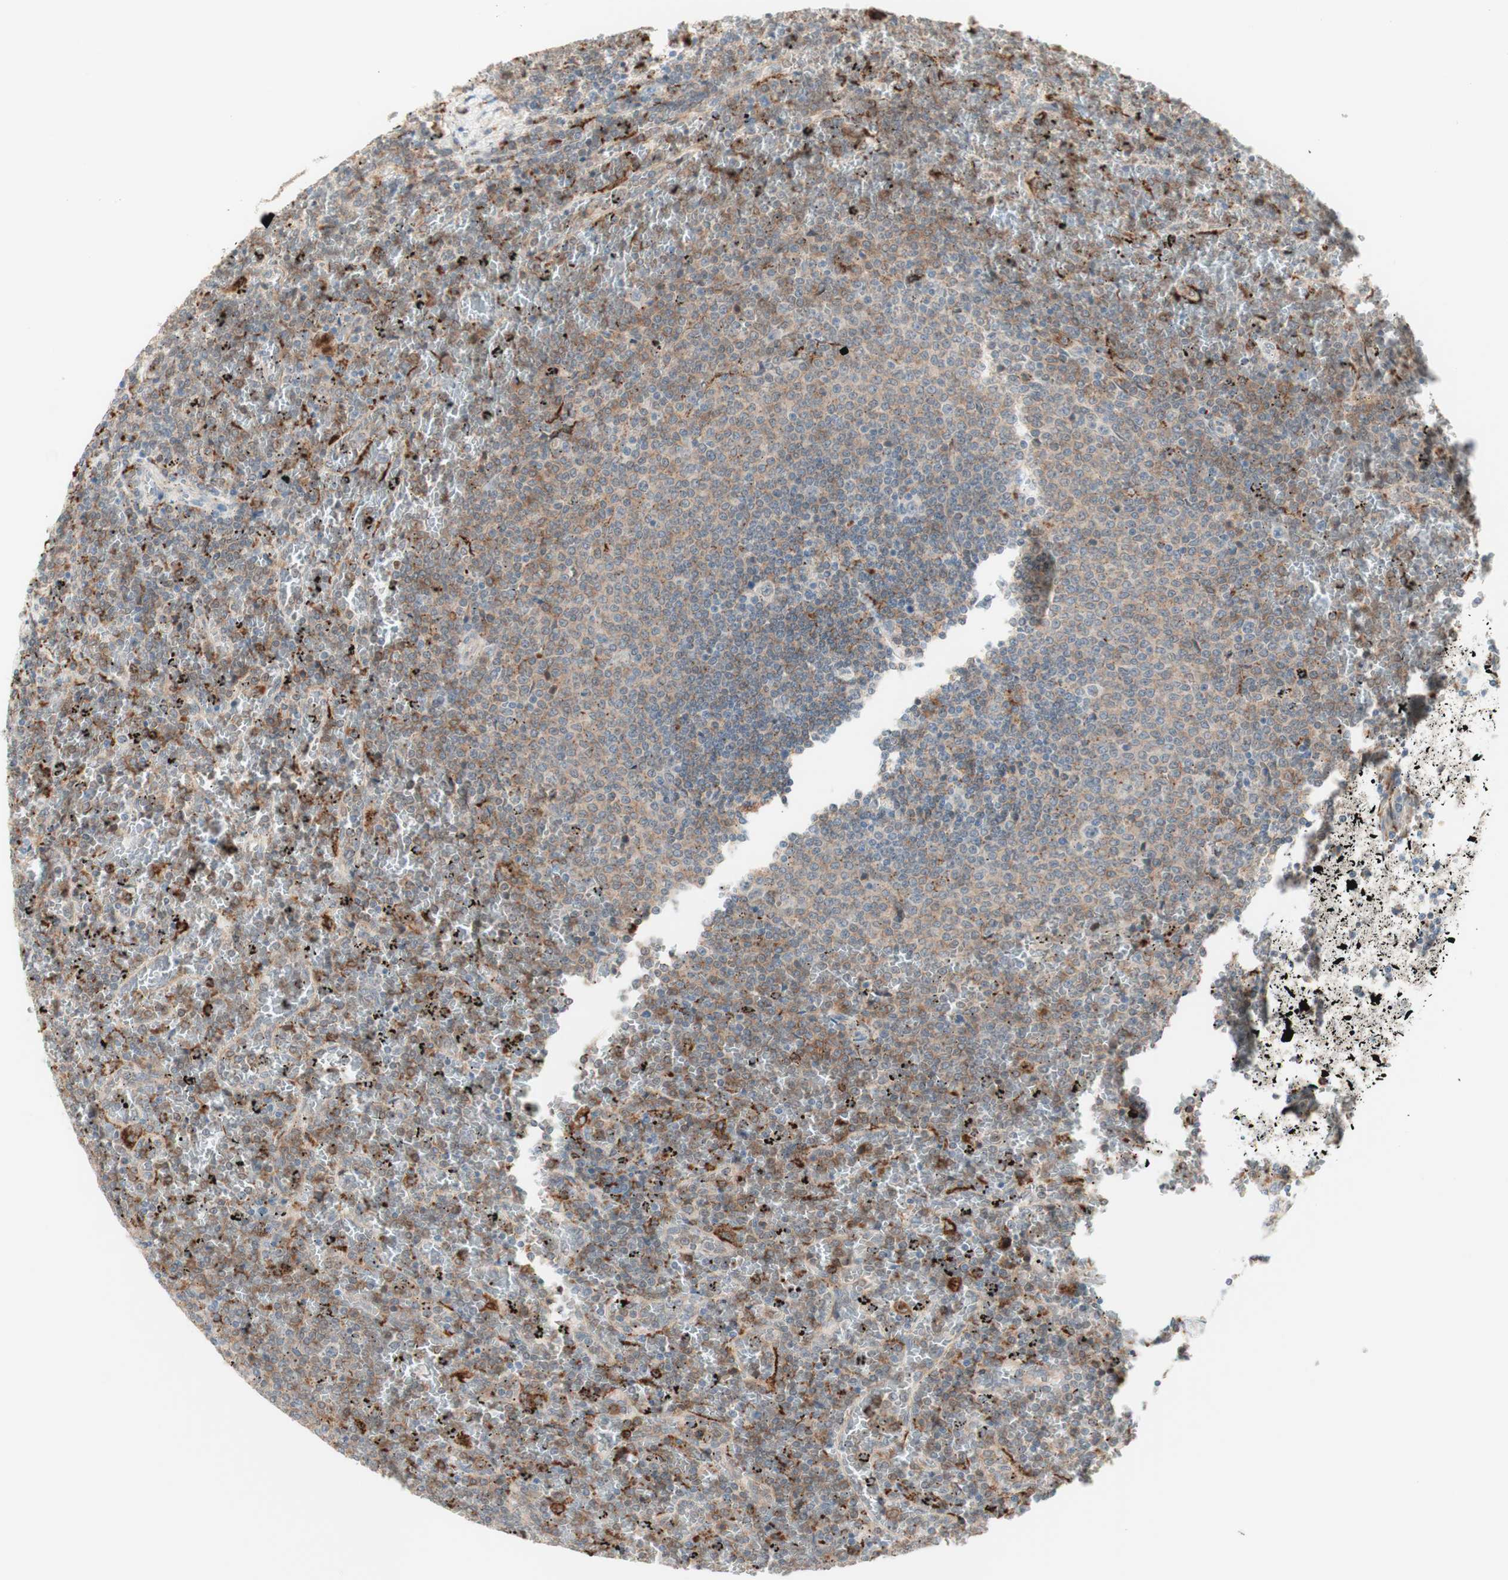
{"staining": {"intensity": "moderate", "quantity": "25%-75%", "location": "cytoplasmic/membranous"}, "tissue": "lymphoma", "cell_type": "Tumor cells", "image_type": "cancer", "snomed": [{"axis": "morphology", "description": "Malignant lymphoma, non-Hodgkin's type, Low grade"}, {"axis": "topography", "description": "Spleen"}], "caption": "Protein expression analysis of lymphoma reveals moderate cytoplasmic/membranous positivity in about 25%-75% of tumor cells.", "gene": "GAPT", "patient": {"sex": "female", "age": 77}}